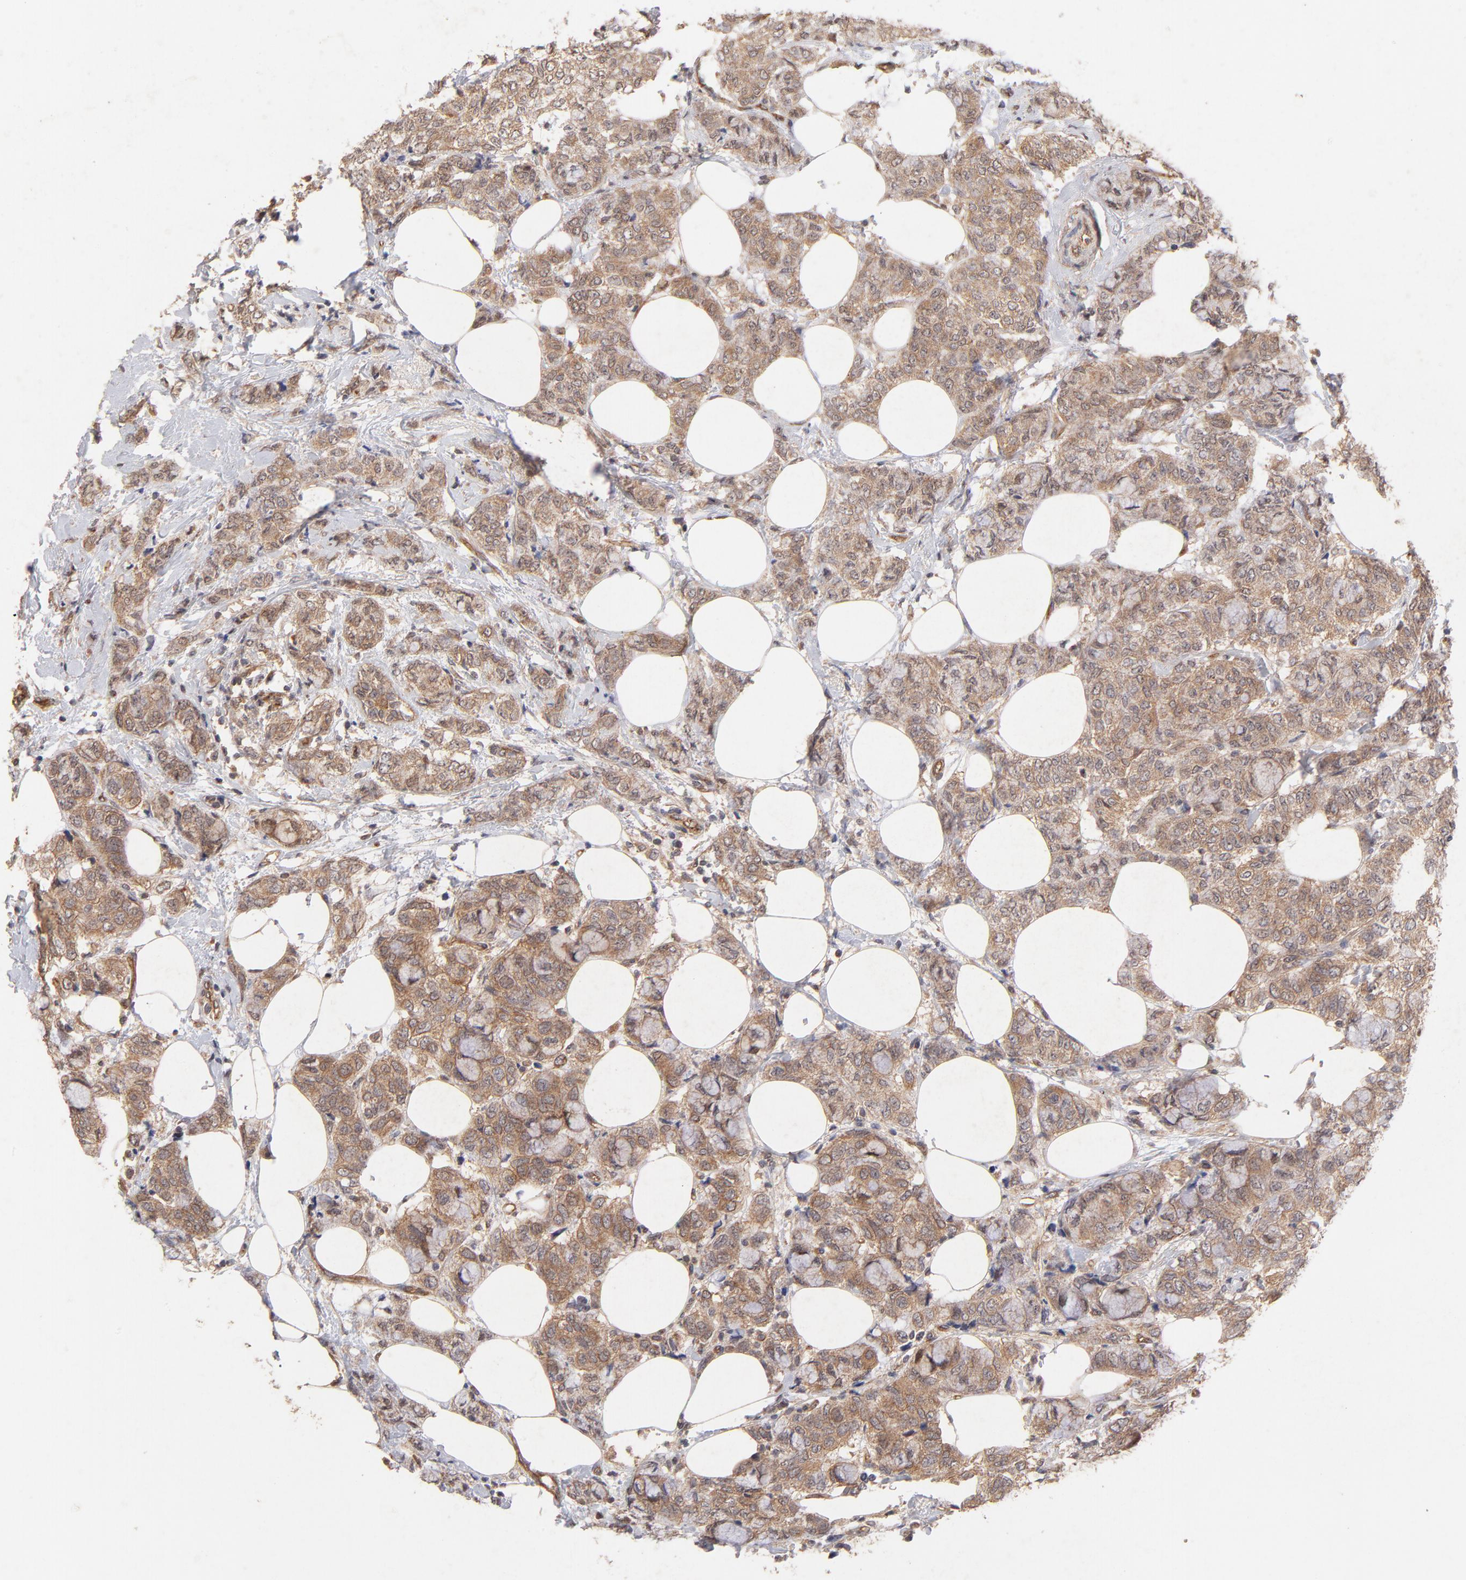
{"staining": {"intensity": "moderate", "quantity": ">75%", "location": "cytoplasmic/membranous"}, "tissue": "breast cancer", "cell_type": "Tumor cells", "image_type": "cancer", "snomed": [{"axis": "morphology", "description": "Lobular carcinoma"}, {"axis": "topography", "description": "Breast"}], "caption": "High-power microscopy captured an immunohistochemistry histopathology image of breast cancer, revealing moderate cytoplasmic/membranous staining in about >75% of tumor cells.", "gene": "STAP2", "patient": {"sex": "female", "age": 60}}